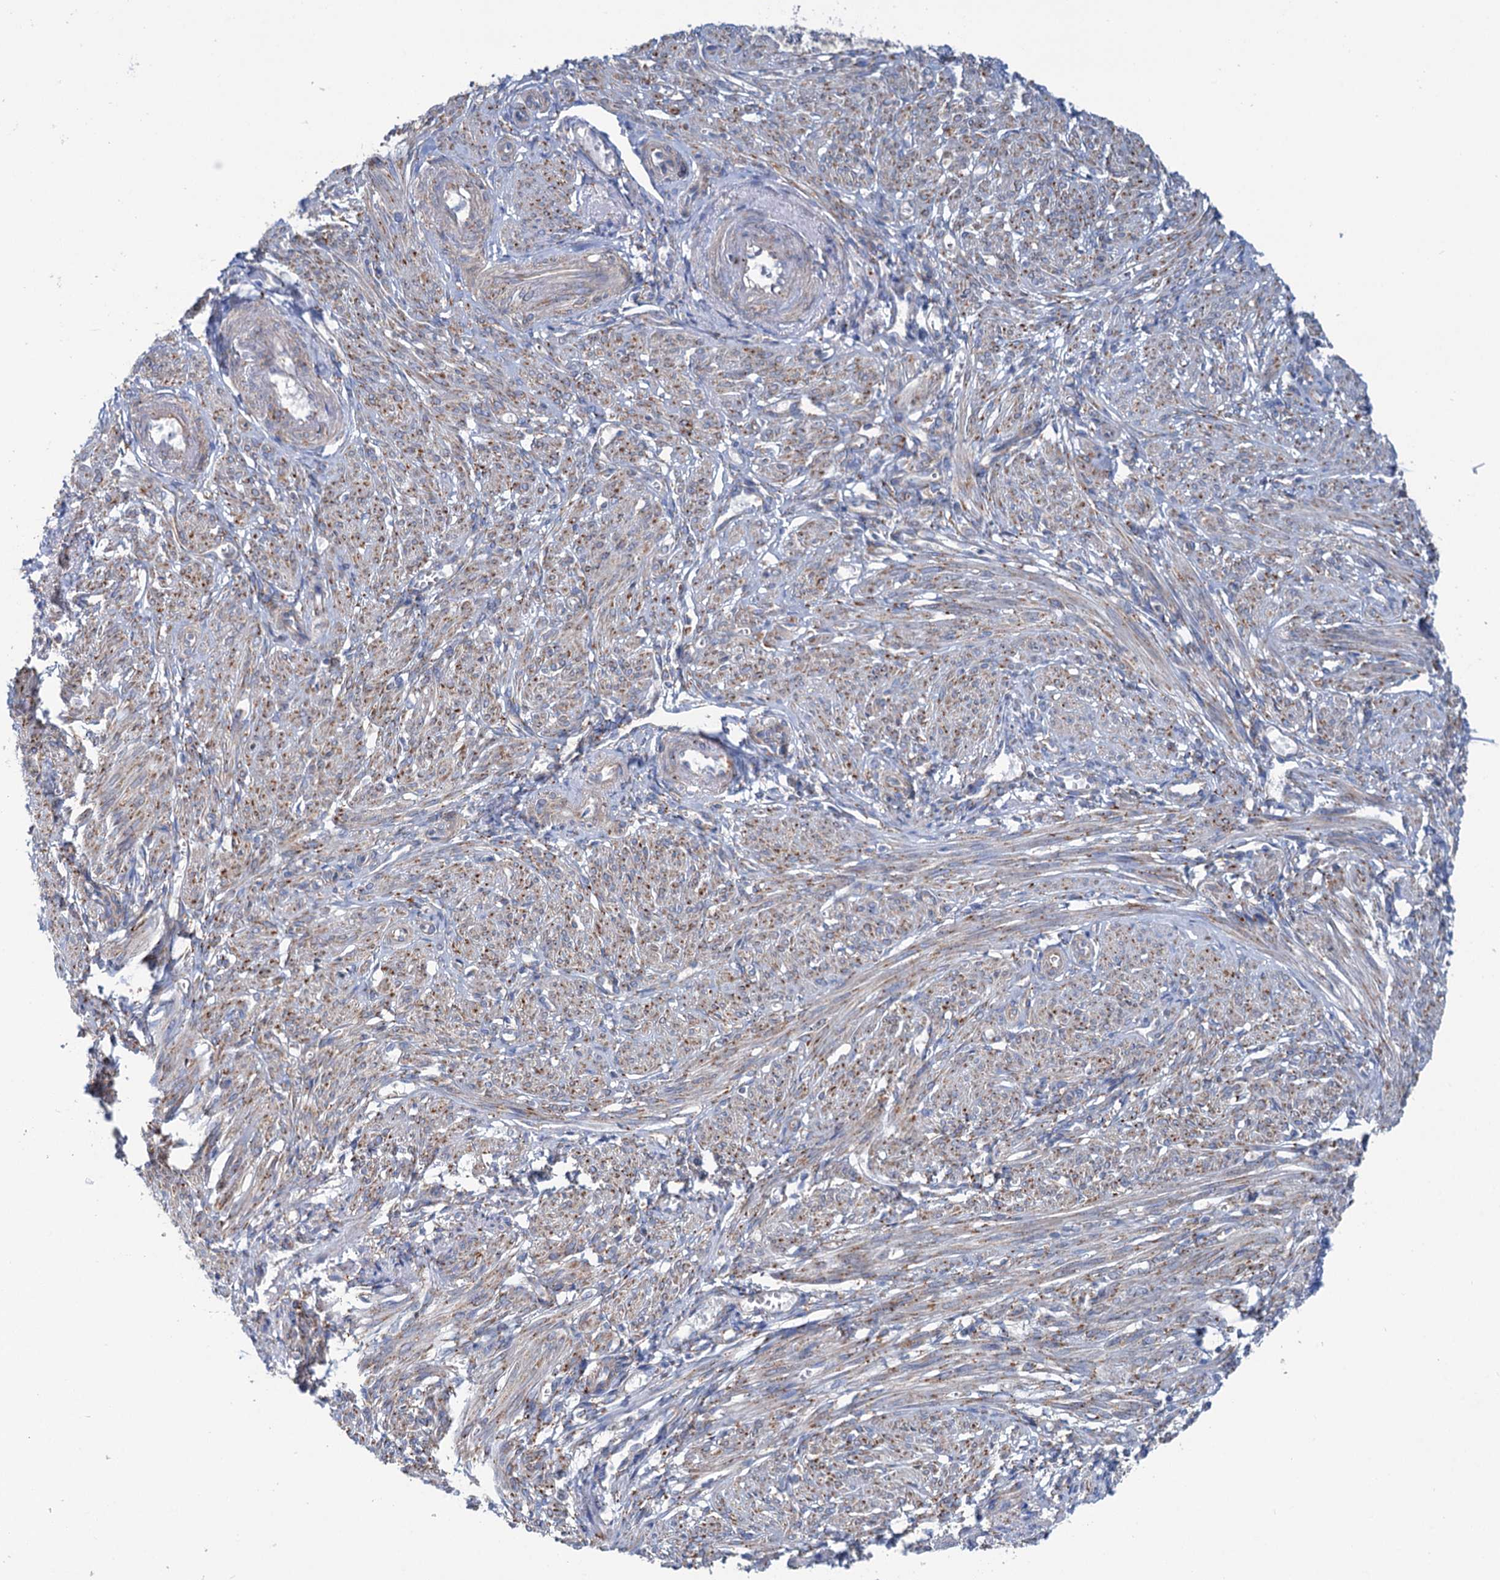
{"staining": {"intensity": "moderate", "quantity": "25%-75%", "location": "cytoplasmic/membranous"}, "tissue": "smooth muscle", "cell_type": "Smooth muscle cells", "image_type": "normal", "snomed": [{"axis": "morphology", "description": "Normal tissue, NOS"}, {"axis": "topography", "description": "Smooth muscle"}], "caption": "Benign smooth muscle was stained to show a protein in brown. There is medium levels of moderate cytoplasmic/membranous positivity in approximately 25%-75% of smooth muscle cells.", "gene": "SHE", "patient": {"sex": "female", "age": 39}}